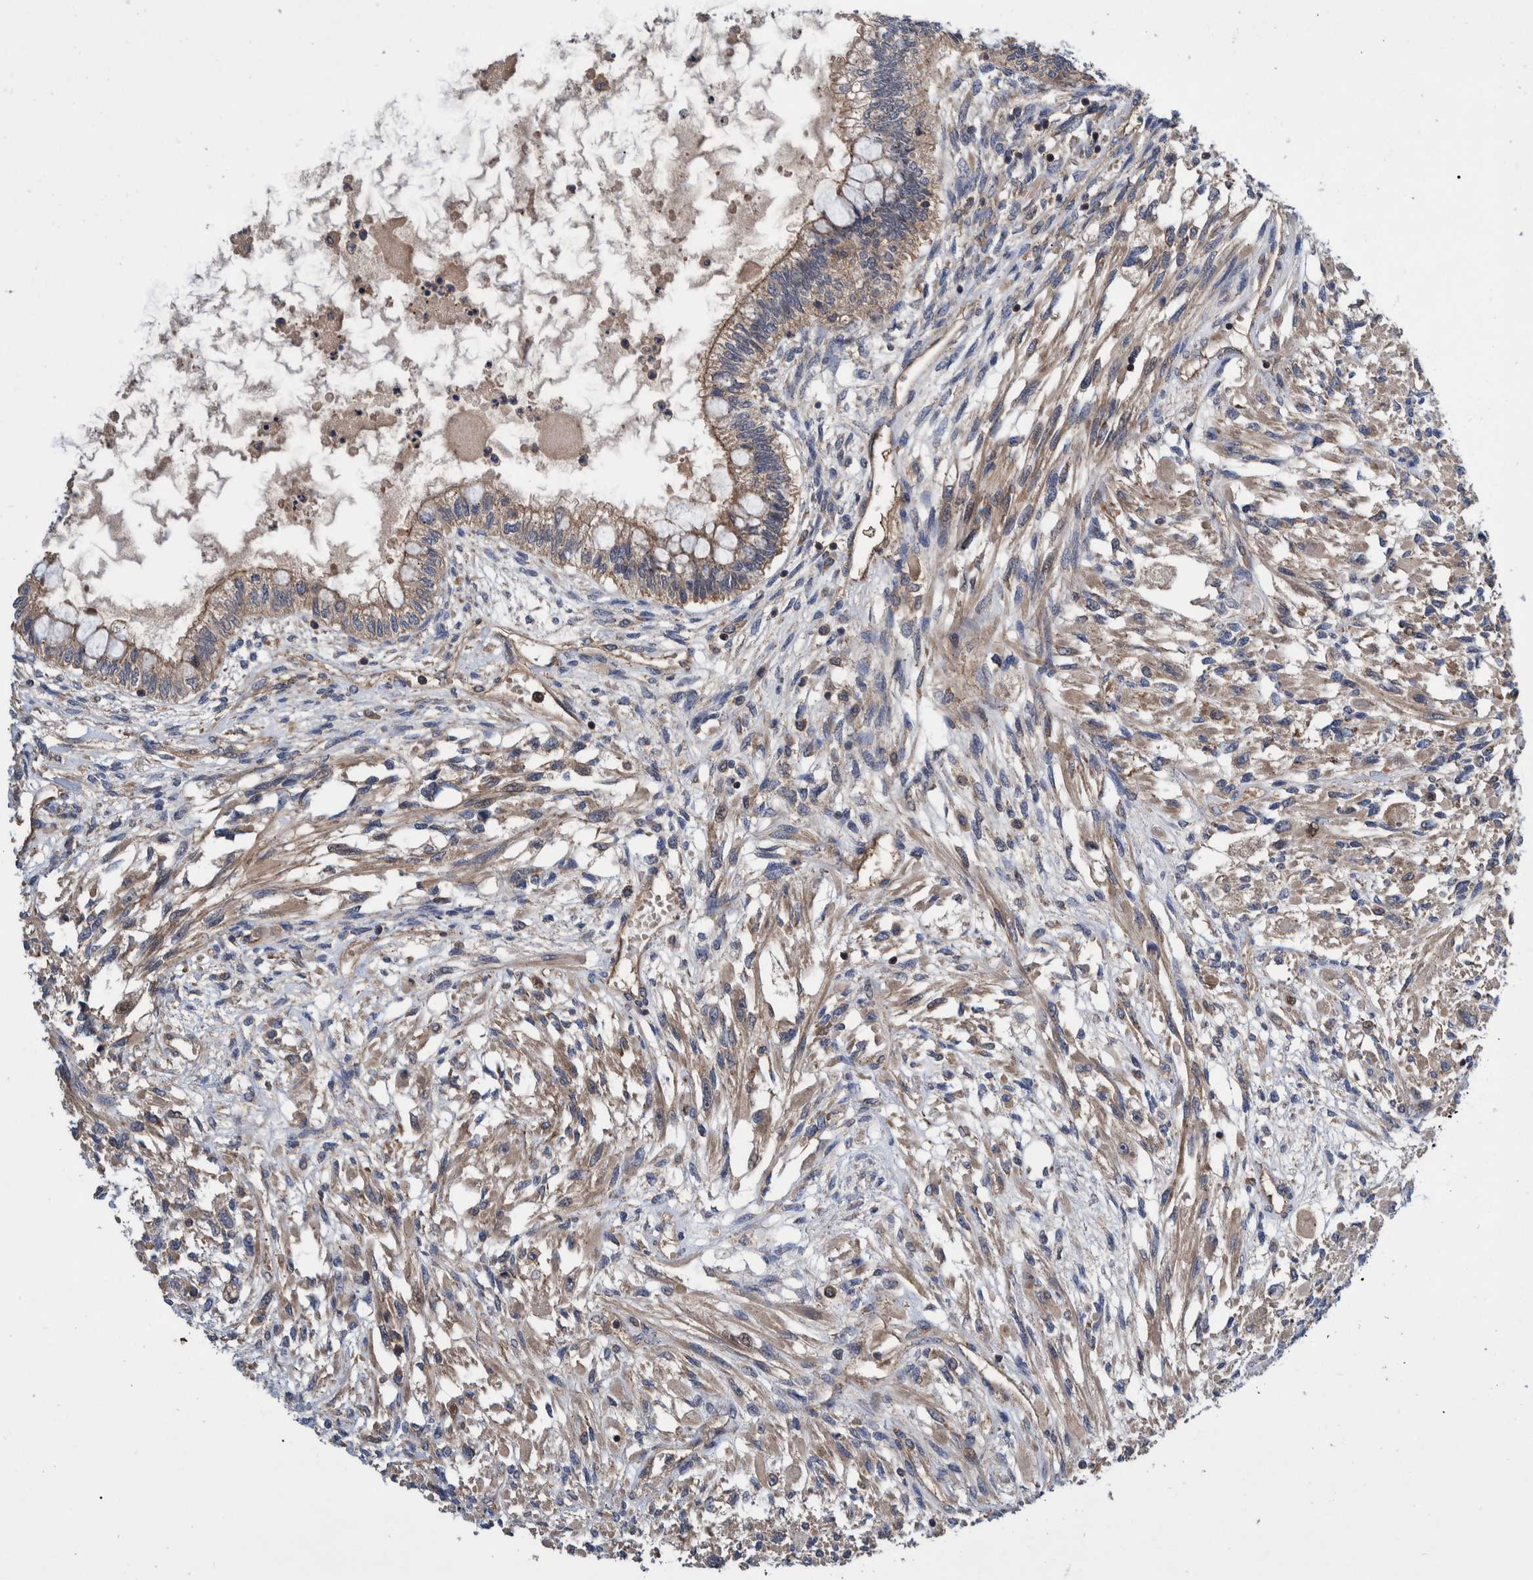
{"staining": {"intensity": "moderate", "quantity": ">75%", "location": "cytoplasmic/membranous"}, "tissue": "testis cancer", "cell_type": "Tumor cells", "image_type": "cancer", "snomed": [{"axis": "morphology", "description": "Seminoma, NOS"}, {"axis": "topography", "description": "Testis"}], "caption": "Testis cancer (seminoma) stained with a protein marker reveals moderate staining in tumor cells.", "gene": "GRPEL2", "patient": {"sex": "male", "age": 28}}